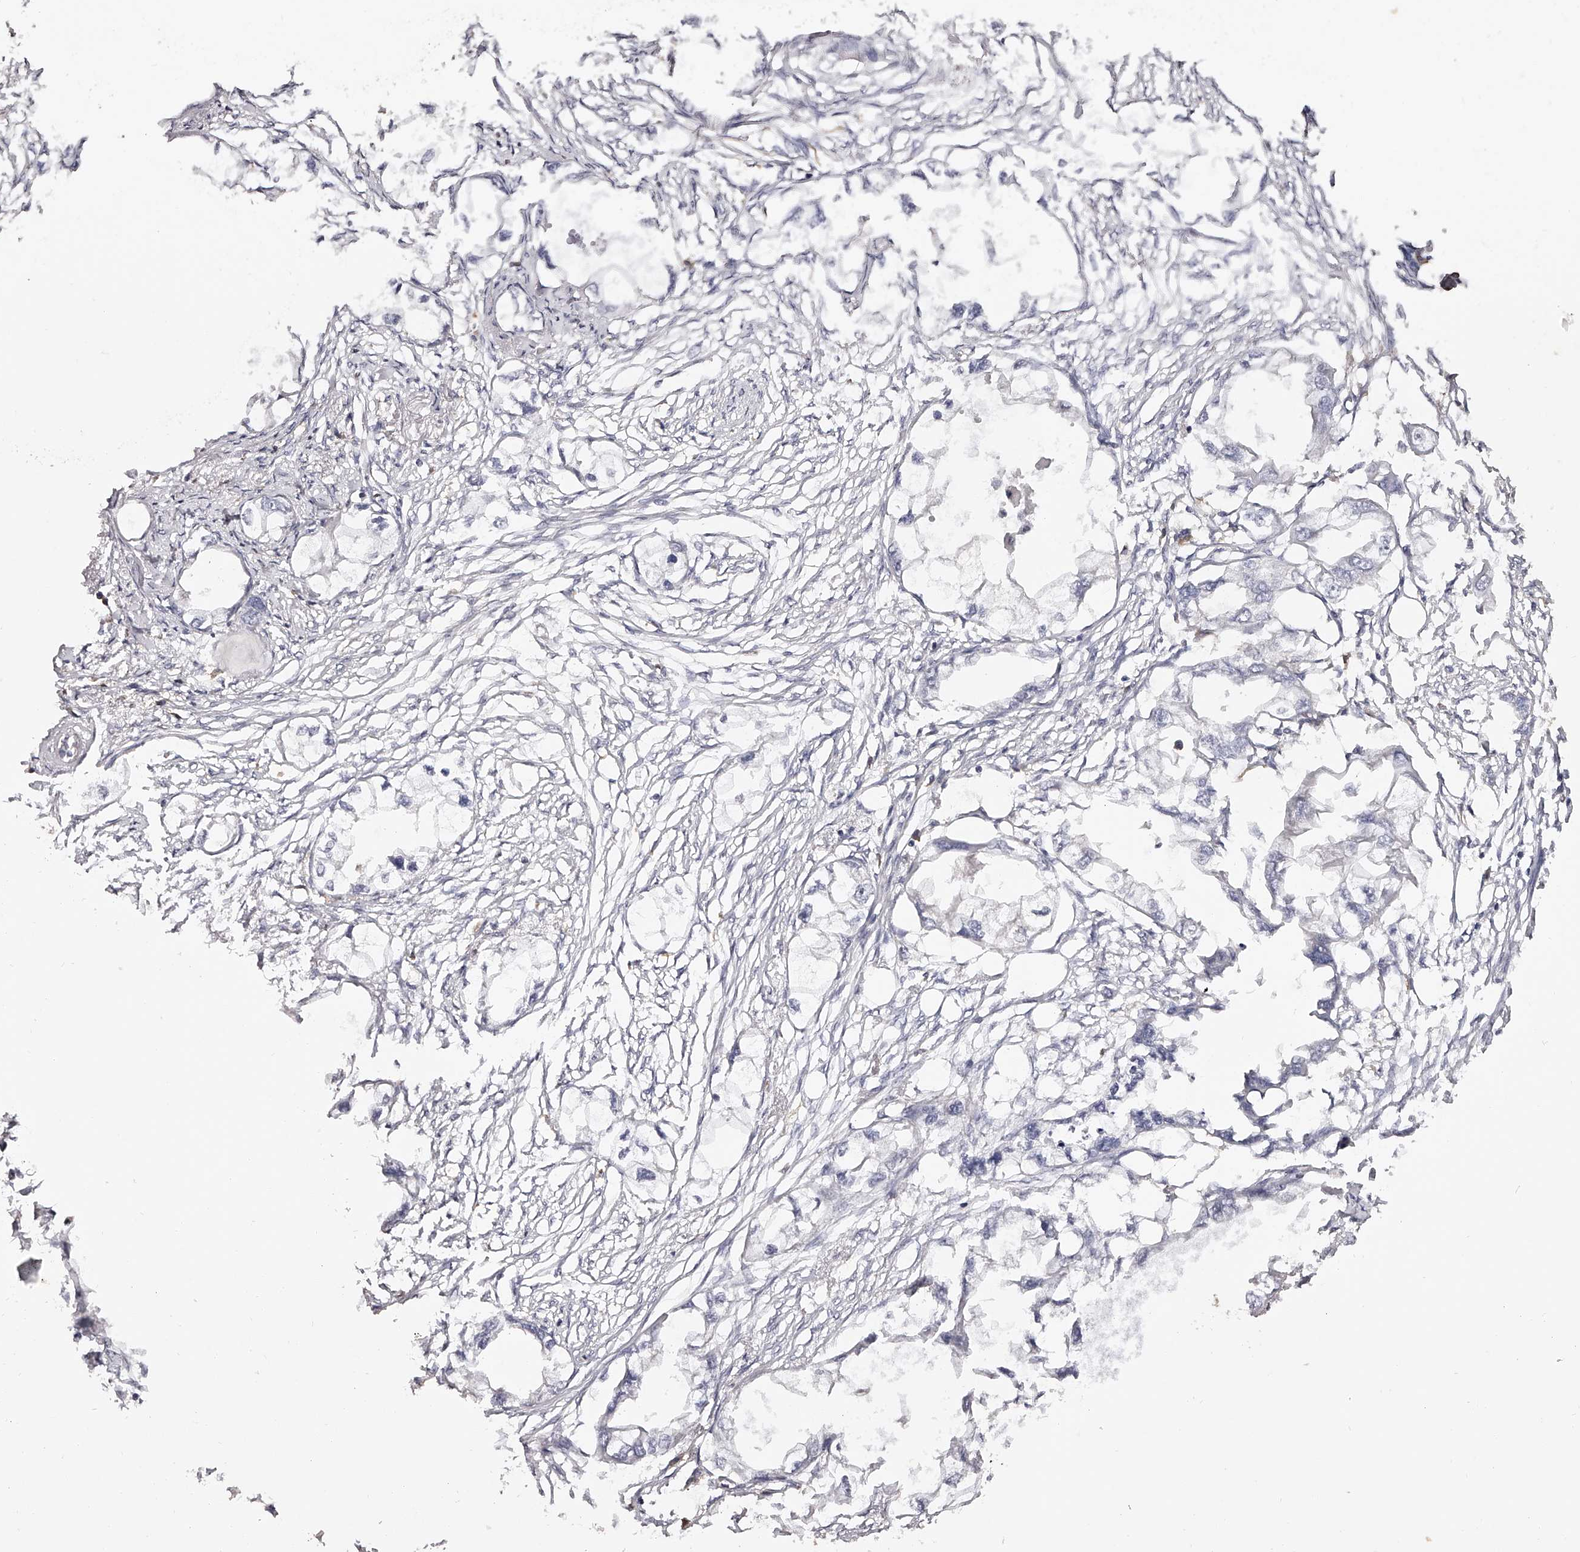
{"staining": {"intensity": "negative", "quantity": "none", "location": "none"}, "tissue": "endometrial cancer", "cell_type": "Tumor cells", "image_type": "cancer", "snomed": [{"axis": "morphology", "description": "Adenocarcinoma, NOS"}, {"axis": "morphology", "description": "Adenocarcinoma, metastatic, NOS"}, {"axis": "topography", "description": "Adipose tissue"}, {"axis": "topography", "description": "Endometrium"}], "caption": "Immunohistochemistry micrograph of neoplastic tissue: human metastatic adenocarcinoma (endometrial) stained with DAB (3,3'-diaminobenzidine) shows no significant protein positivity in tumor cells. The staining was performed using DAB (3,3'-diaminobenzidine) to visualize the protein expression in brown, while the nuclei were stained in blue with hematoxylin (Magnification: 20x).", "gene": "LAP3", "patient": {"sex": "female", "age": 67}}